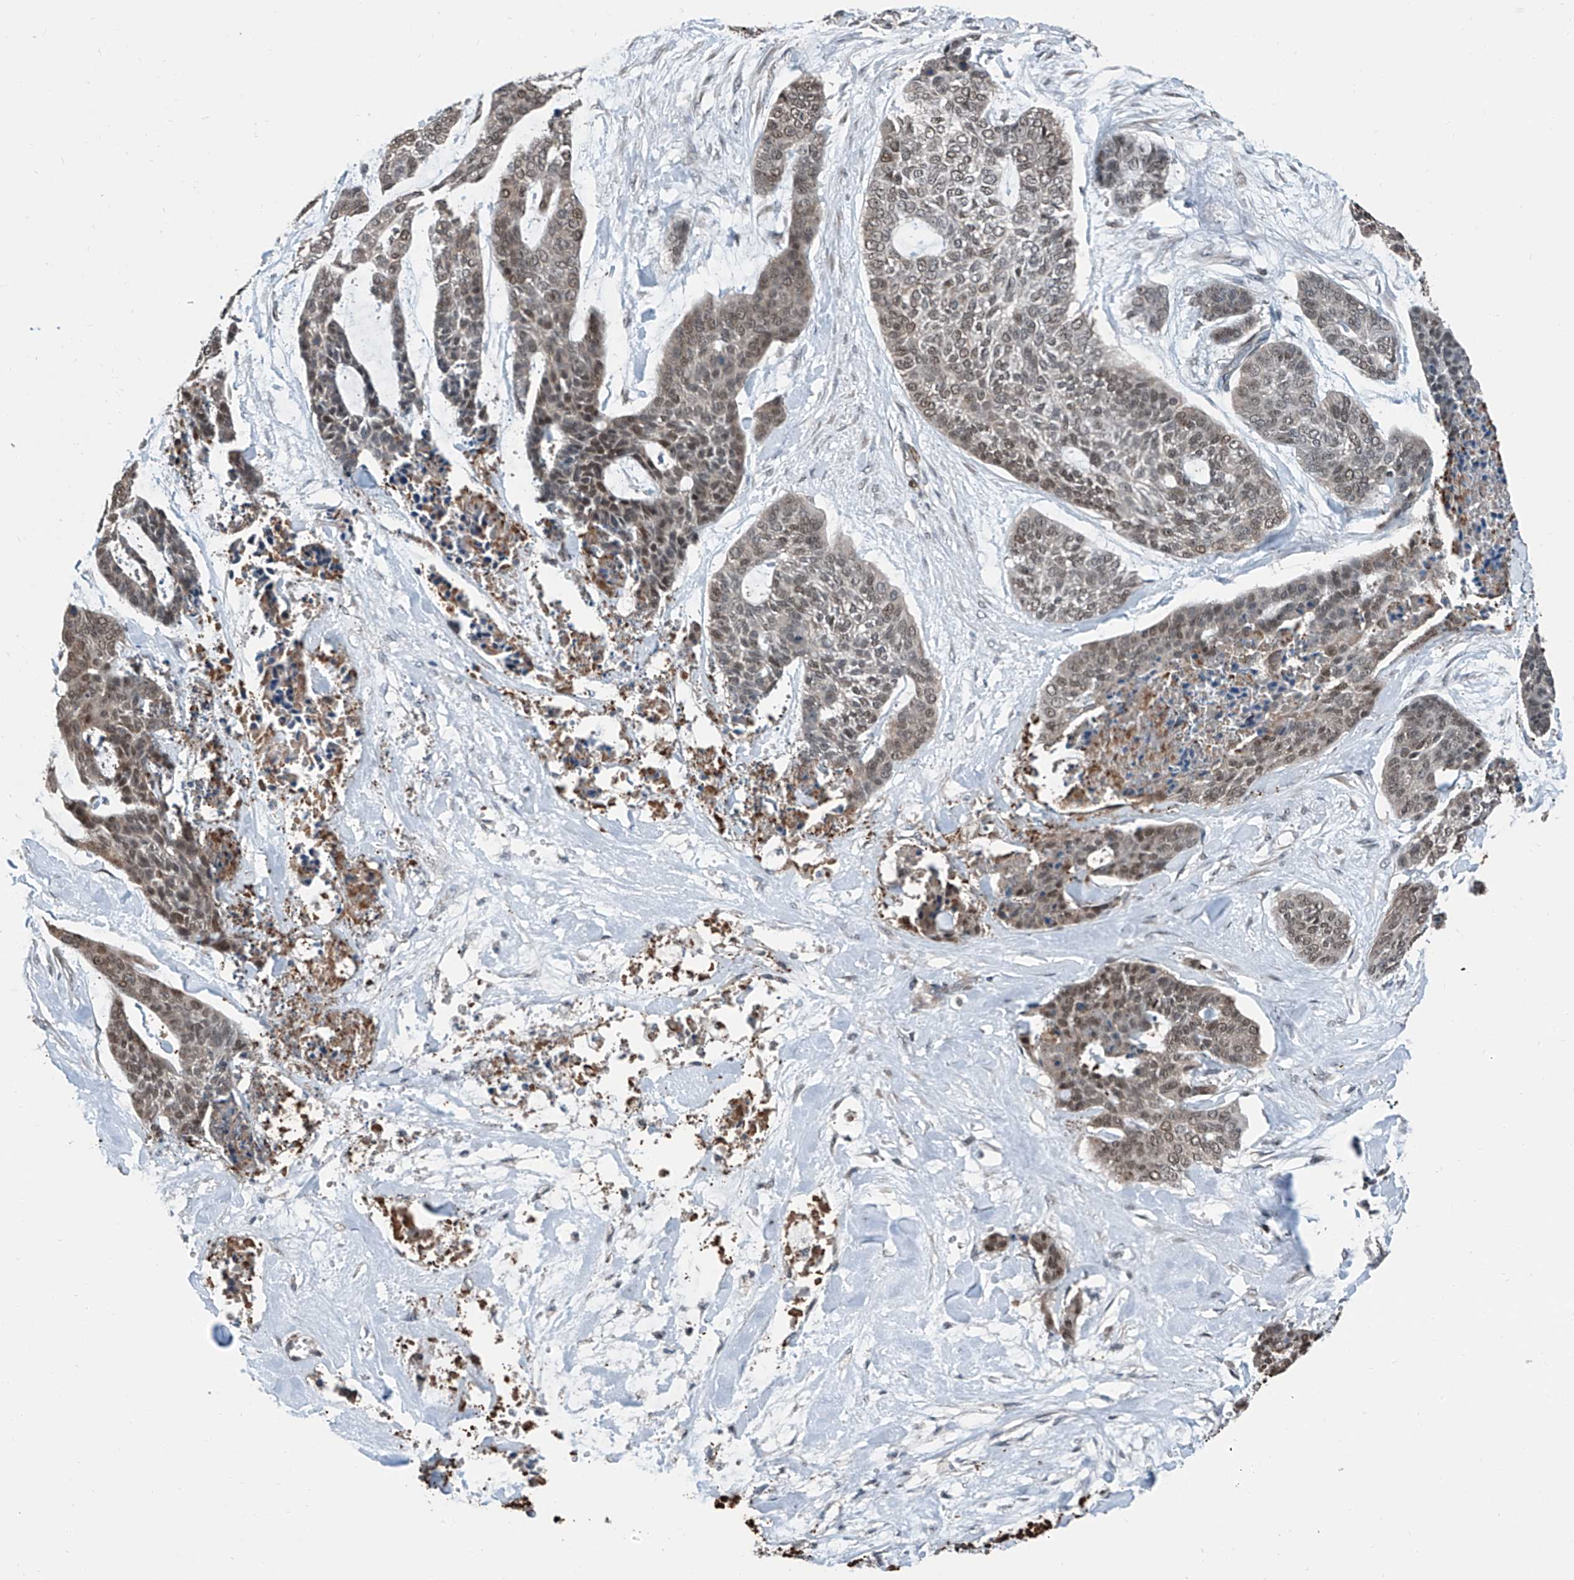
{"staining": {"intensity": "moderate", "quantity": ">75%", "location": "cytoplasmic/membranous,nuclear"}, "tissue": "skin cancer", "cell_type": "Tumor cells", "image_type": "cancer", "snomed": [{"axis": "morphology", "description": "Basal cell carcinoma"}, {"axis": "topography", "description": "Skin"}], "caption": "There is medium levels of moderate cytoplasmic/membranous and nuclear expression in tumor cells of skin cancer (basal cell carcinoma), as demonstrated by immunohistochemical staining (brown color).", "gene": "HSPA6", "patient": {"sex": "female", "age": 64}}